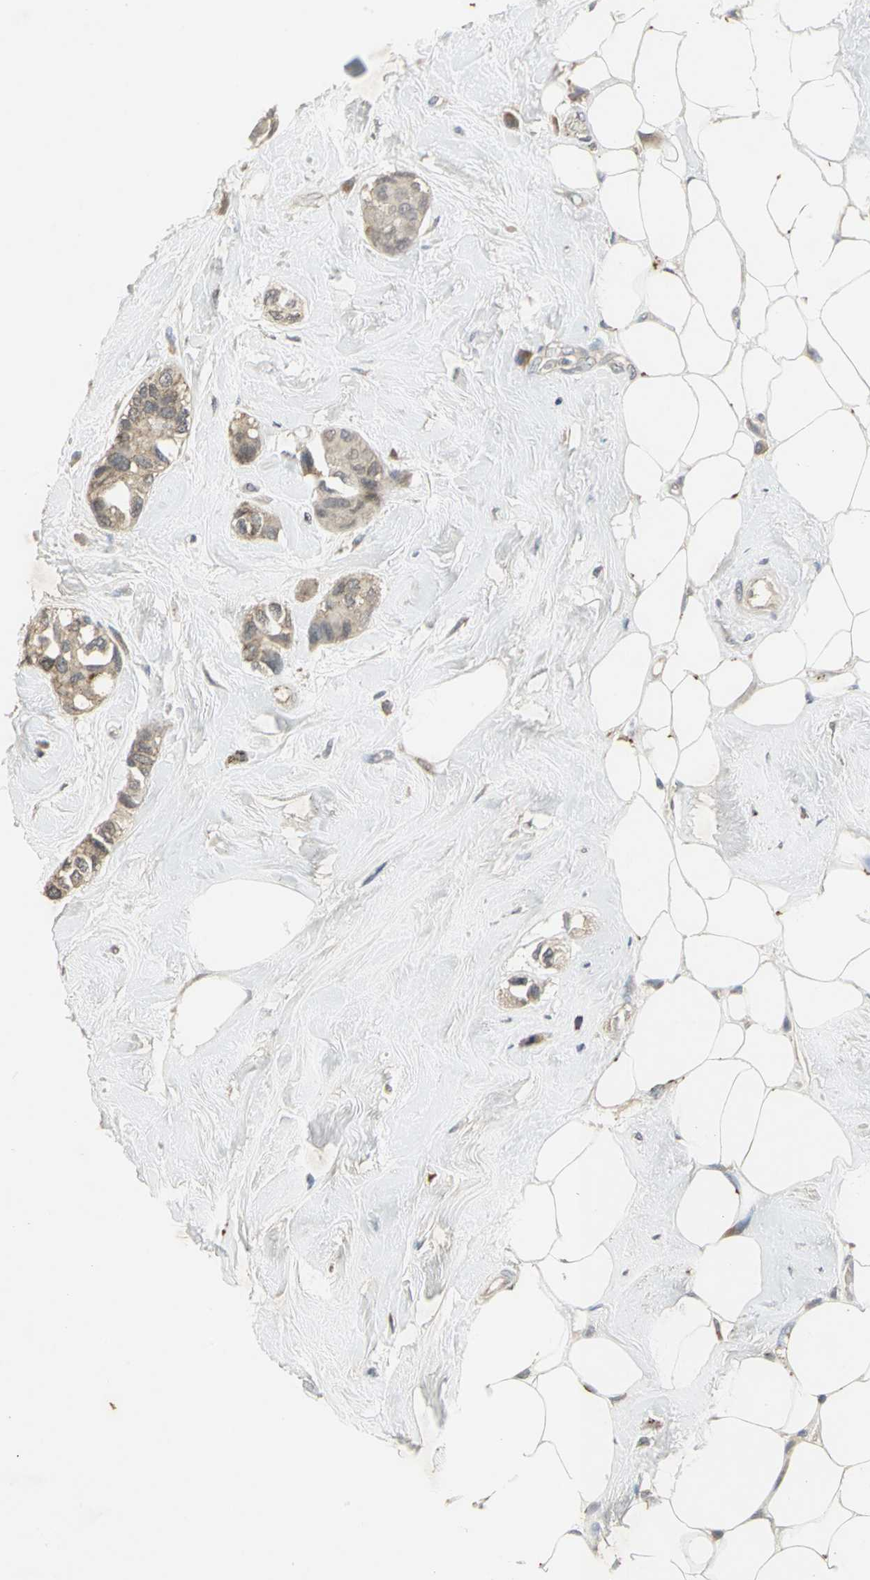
{"staining": {"intensity": "weak", "quantity": ">75%", "location": "cytoplasmic/membranous"}, "tissue": "breast cancer", "cell_type": "Tumor cells", "image_type": "cancer", "snomed": [{"axis": "morphology", "description": "Duct carcinoma"}, {"axis": "topography", "description": "Breast"}], "caption": "Human breast cancer (invasive ductal carcinoma) stained with a protein marker demonstrates weak staining in tumor cells.", "gene": "KEAP1", "patient": {"sex": "female", "age": 51}}